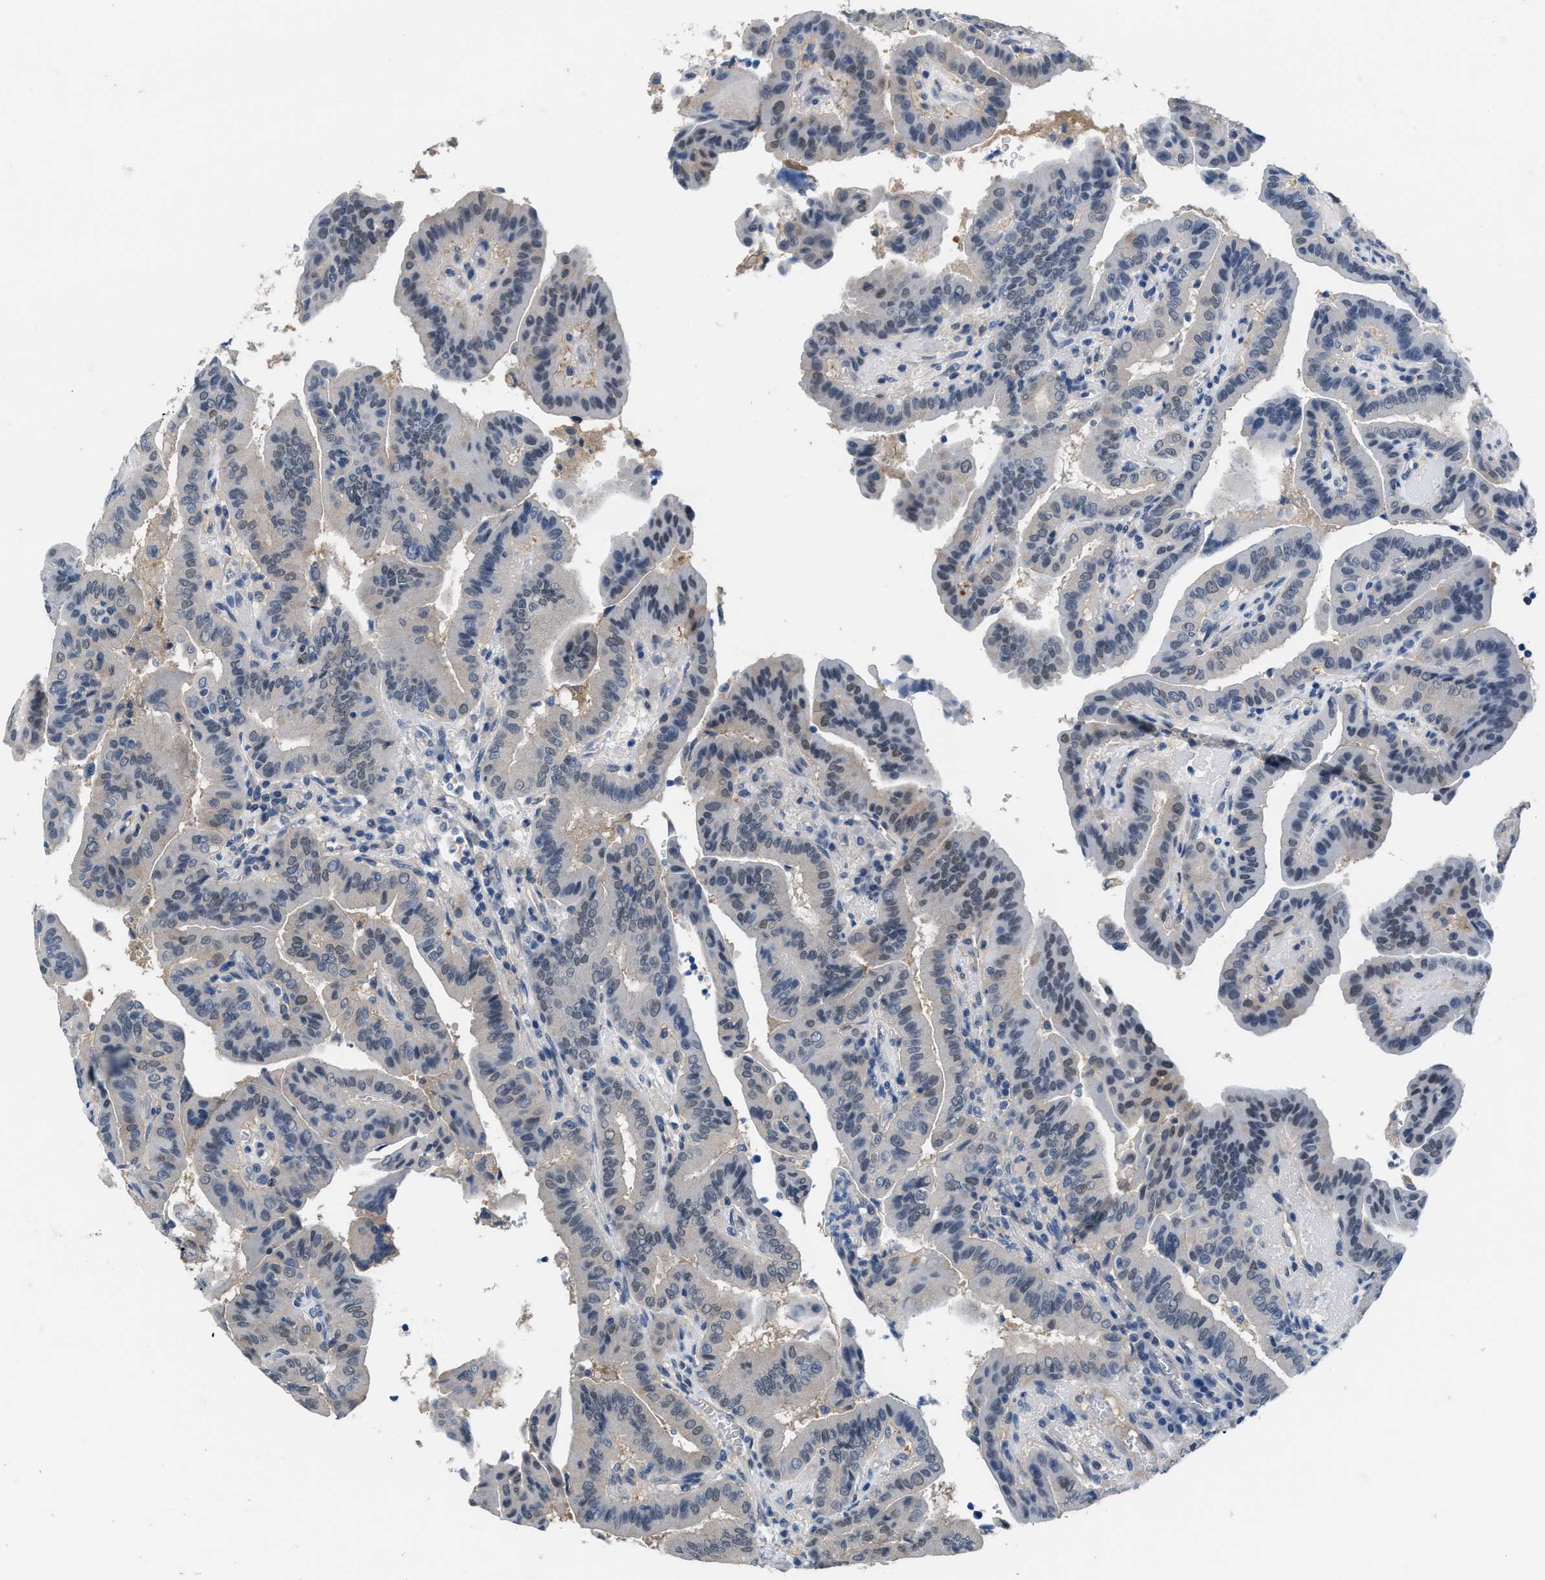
{"staining": {"intensity": "weak", "quantity": "<25%", "location": "cytoplasmic/membranous"}, "tissue": "thyroid cancer", "cell_type": "Tumor cells", "image_type": "cancer", "snomed": [{"axis": "morphology", "description": "Papillary adenocarcinoma, NOS"}, {"axis": "topography", "description": "Thyroid gland"}], "caption": "Thyroid cancer was stained to show a protein in brown. There is no significant staining in tumor cells.", "gene": "NUDT5", "patient": {"sex": "male", "age": 33}}